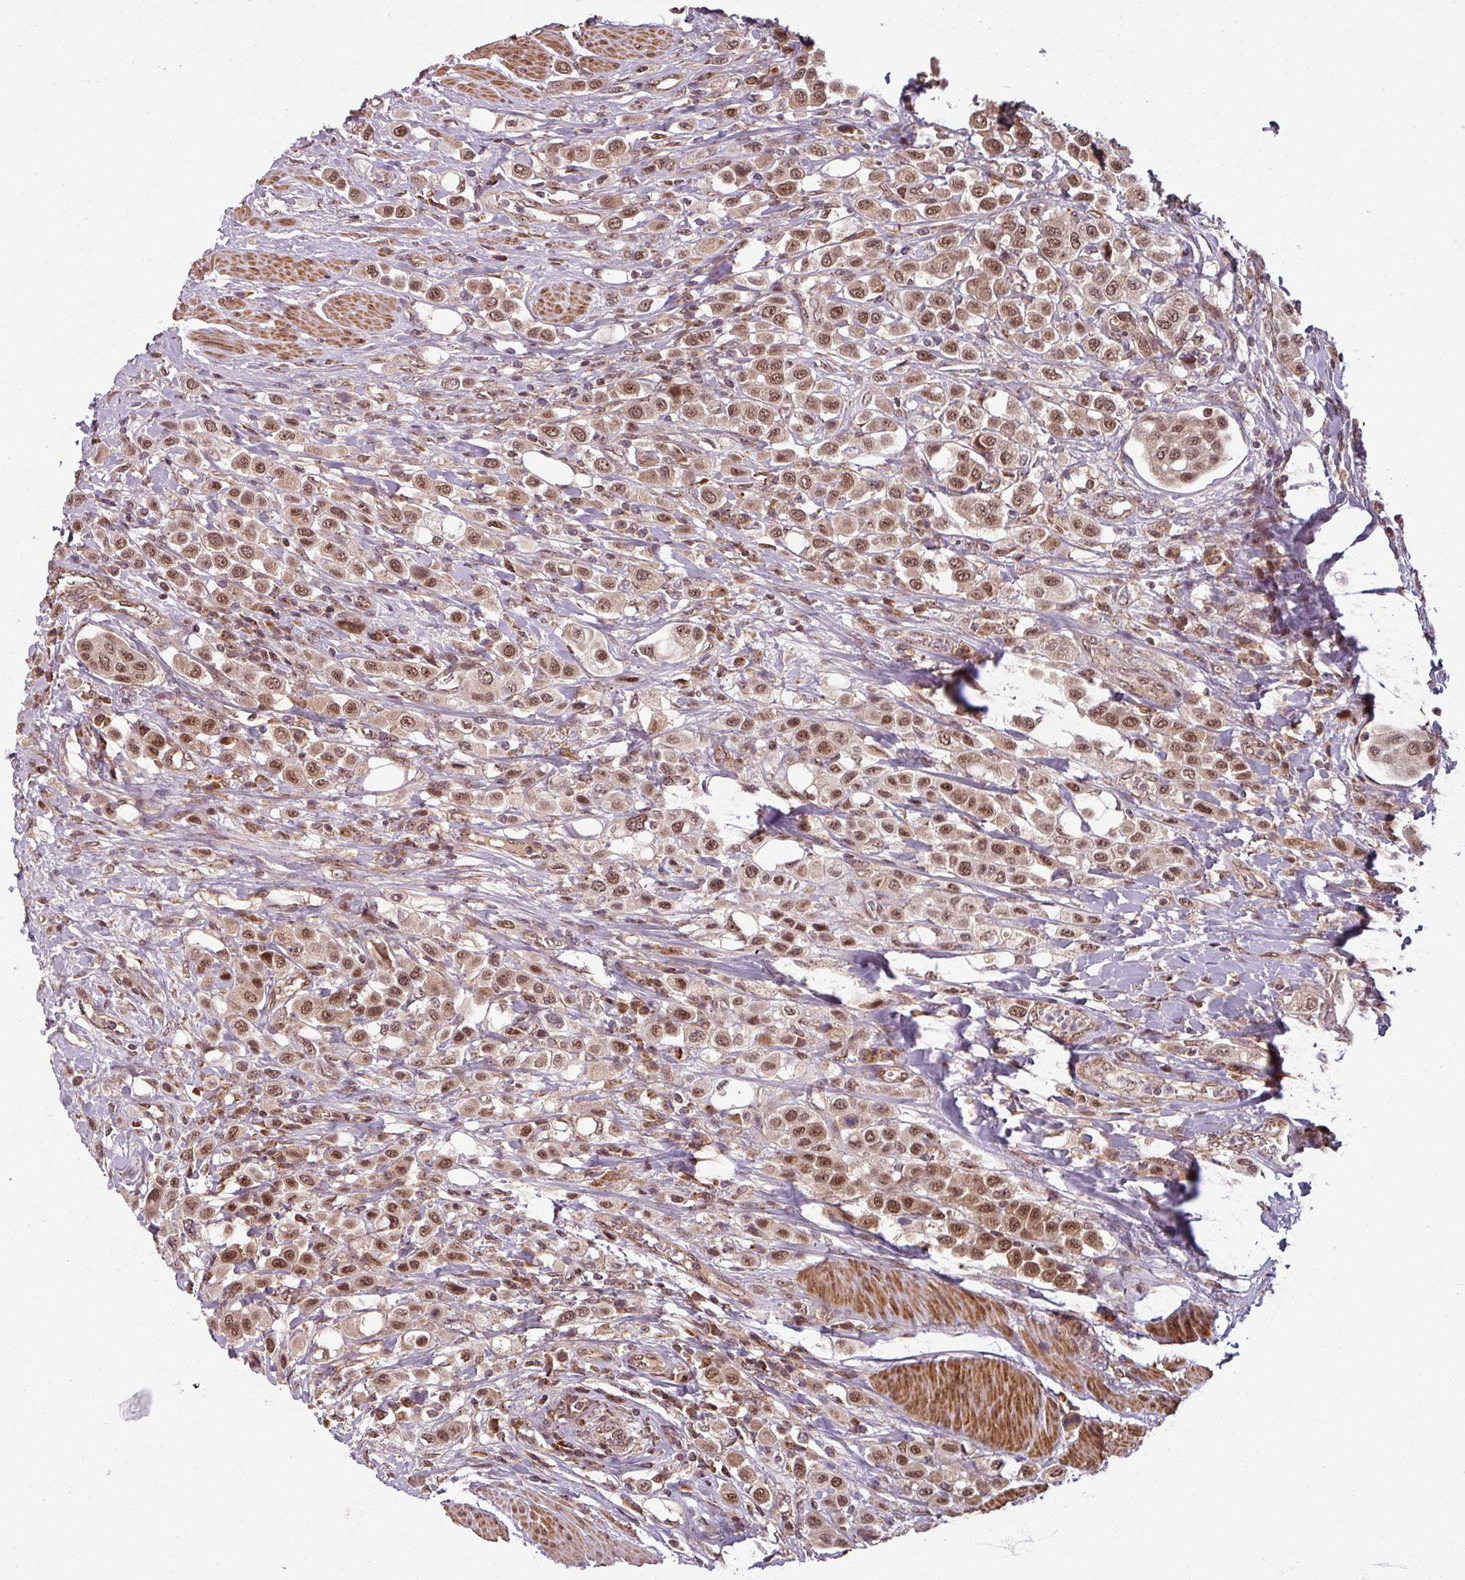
{"staining": {"intensity": "moderate", "quantity": ">75%", "location": "nuclear"}, "tissue": "urothelial cancer", "cell_type": "Tumor cells", "image_type": "cancer", "snomed": [{"axis": "morphology", "description": "Urothelial carcinoma, High grade"}, {"axis": "topography", "description": "Urinary bladder"}], "caption": "Brown immunohistochemical staining in urothelial cancer exhibits moderate nuclear positivity in approximately >75% of tumor cells.", "gene": "SWI5", "patient": {"sex": "male", "age": 50}}